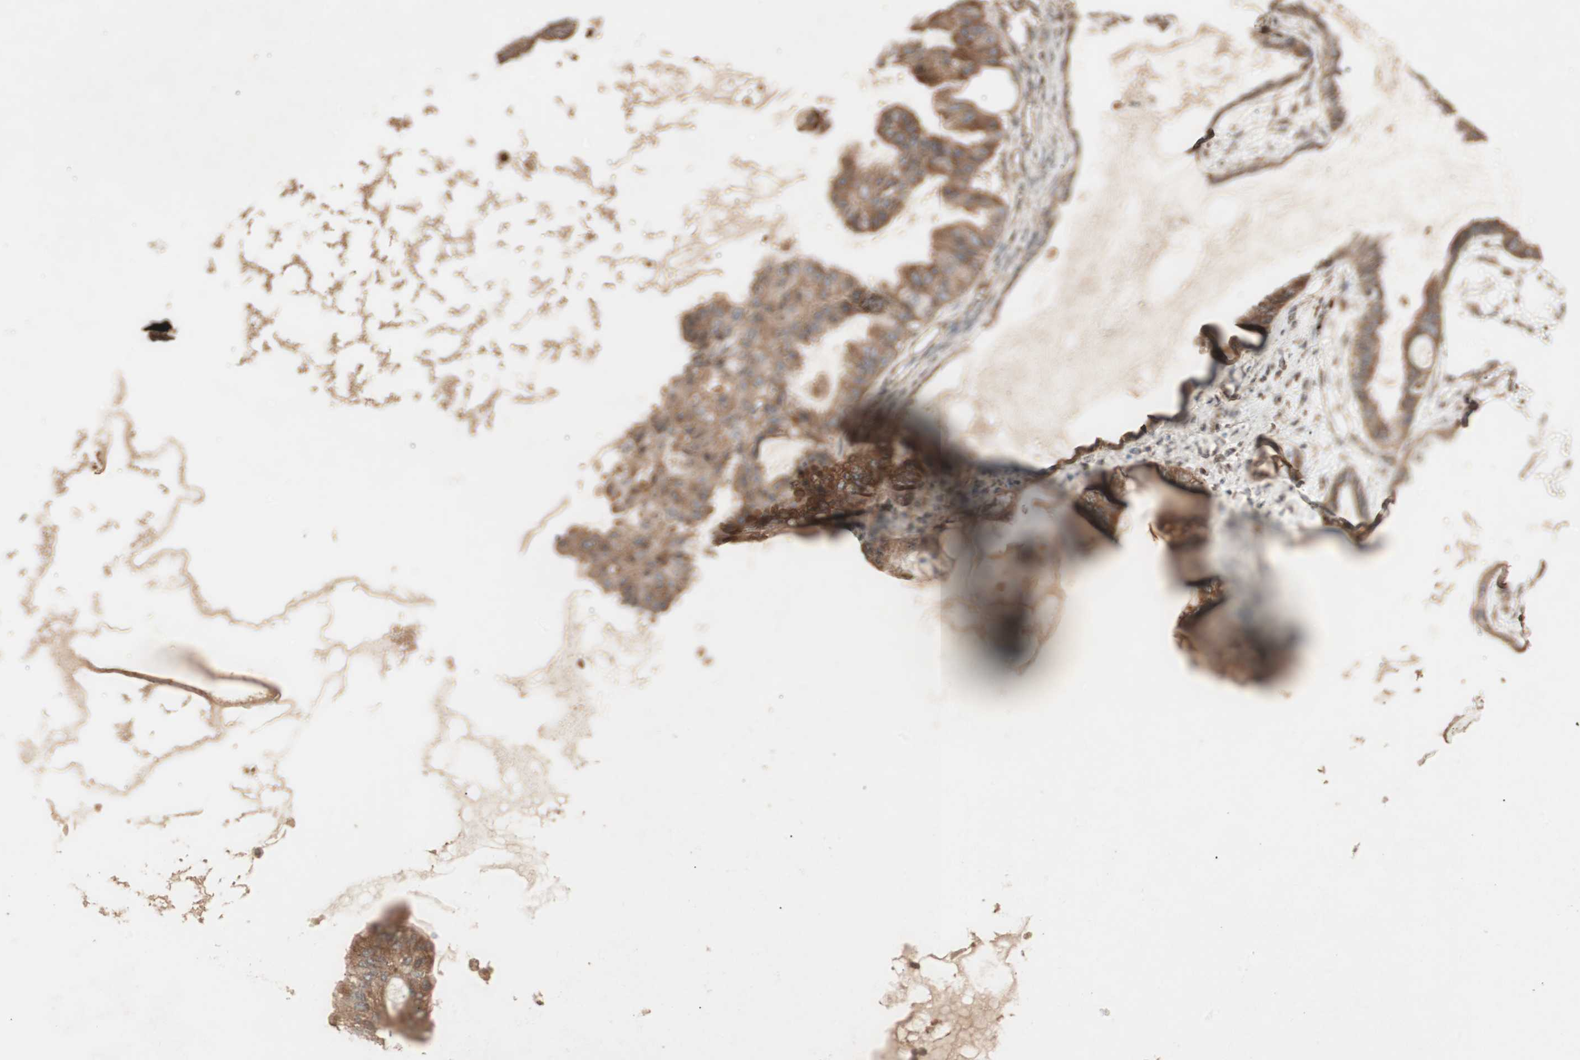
{"staining": {"intensity": "moderate", "quantity": ">75%", "location": "cytoplasmic/membranous"}, "tissue": "ovarian cancer", "cell_type": "Tumor cells", "image_type": "cancer", "snomed": [{"axis": "morphology", "description": "Carcinoma, NOS"}, {"axis": "morphology", "description": "Carcinoma, endometroid"}, {"axis": "topography", "description": "Ovary"}], "caption": "High-power microscopy captured an immunohistochemistry (IHC) photomicrograph of endometroid carcinoma (ovarian), revealing moderate cytoplasmic/membranous expression in about >75% of tumor cells.", "gene": "CCN4", "patient": {"sex": "female", "age": 50}}